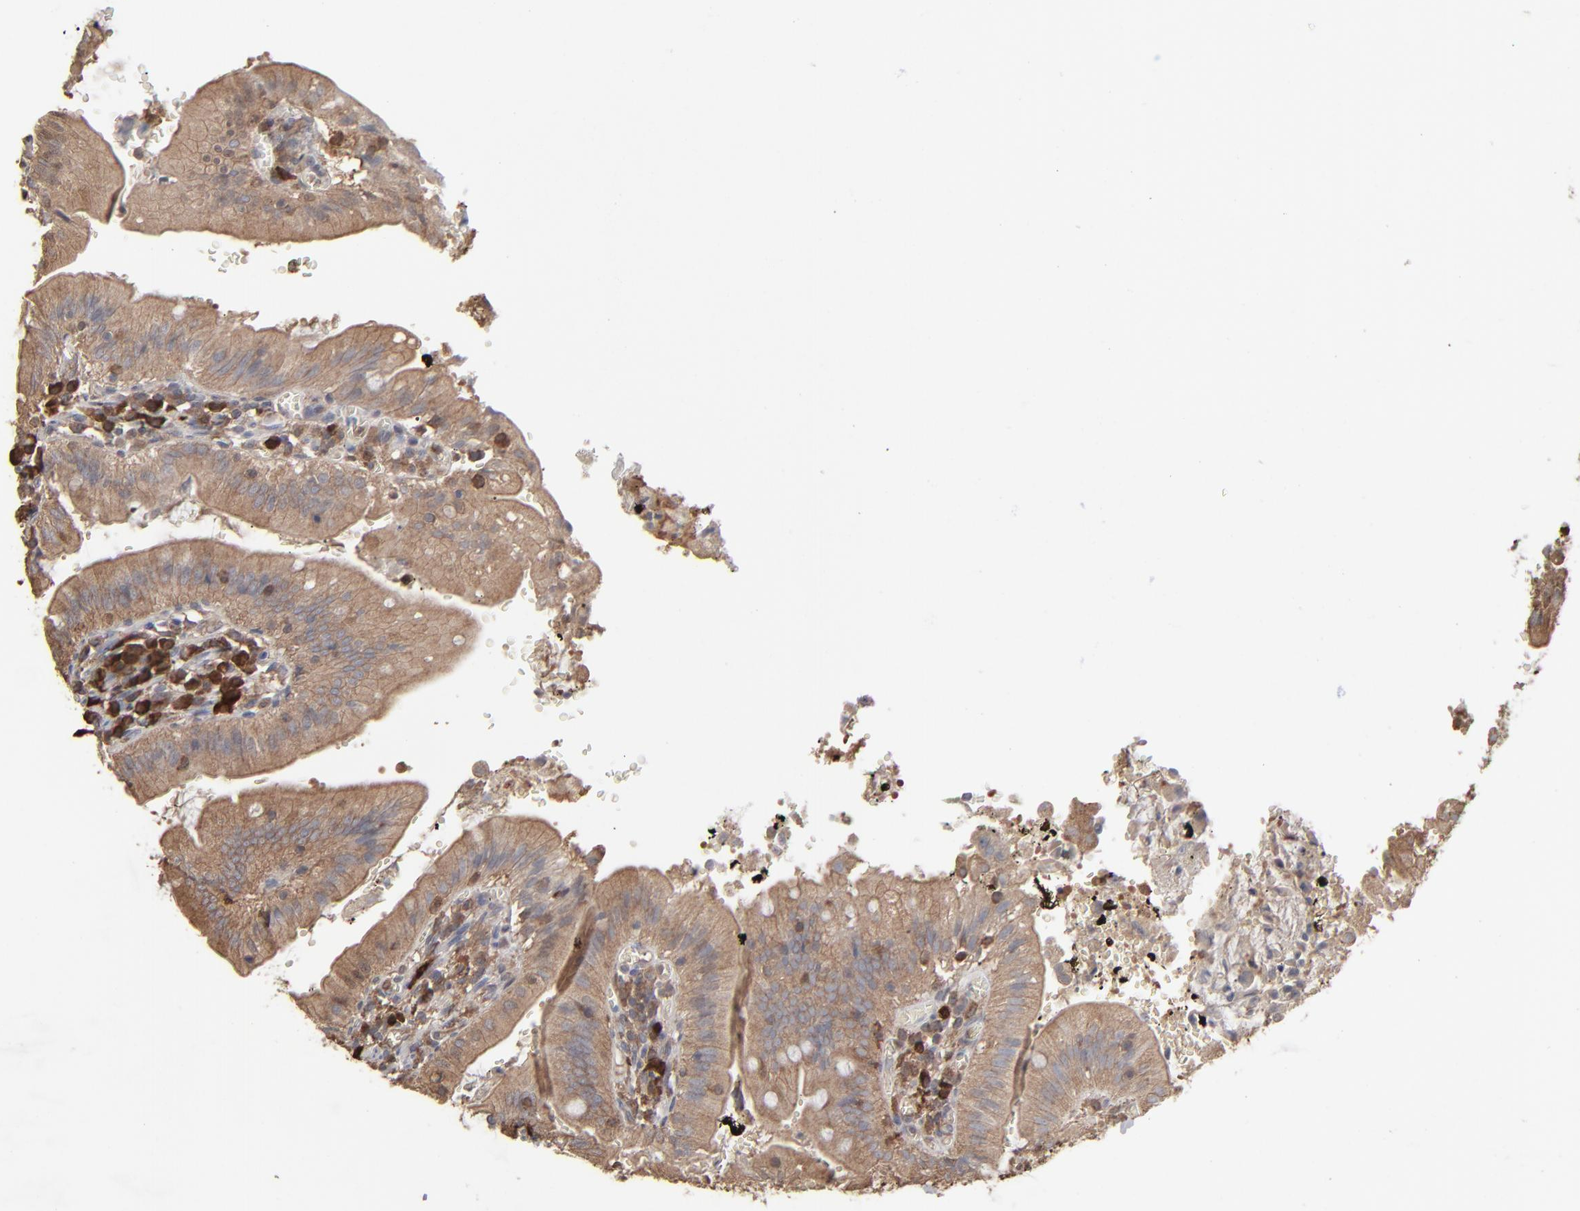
{"staining": {"intensity": "moderate", "quantity": ">75%", "location": "cytoplasmic/membranous"}, "tissue": "small intestine", "cell_type": "Glandular cells", "image_type": "normal", "snomed": [{"axis": "morphology", "description": "Normal tissue, NOS"}, {"axis": "topography", "description": "Small intestine"}], "caption": "Glandular cells reveal medium levels of moderate cytoplasmic/membranous positivity in about >75% of cells in unremarkable small intestine. Nuclei are stained in blue.", "gene": "NME1", "patient": {"sex": "male", "age": 71}}